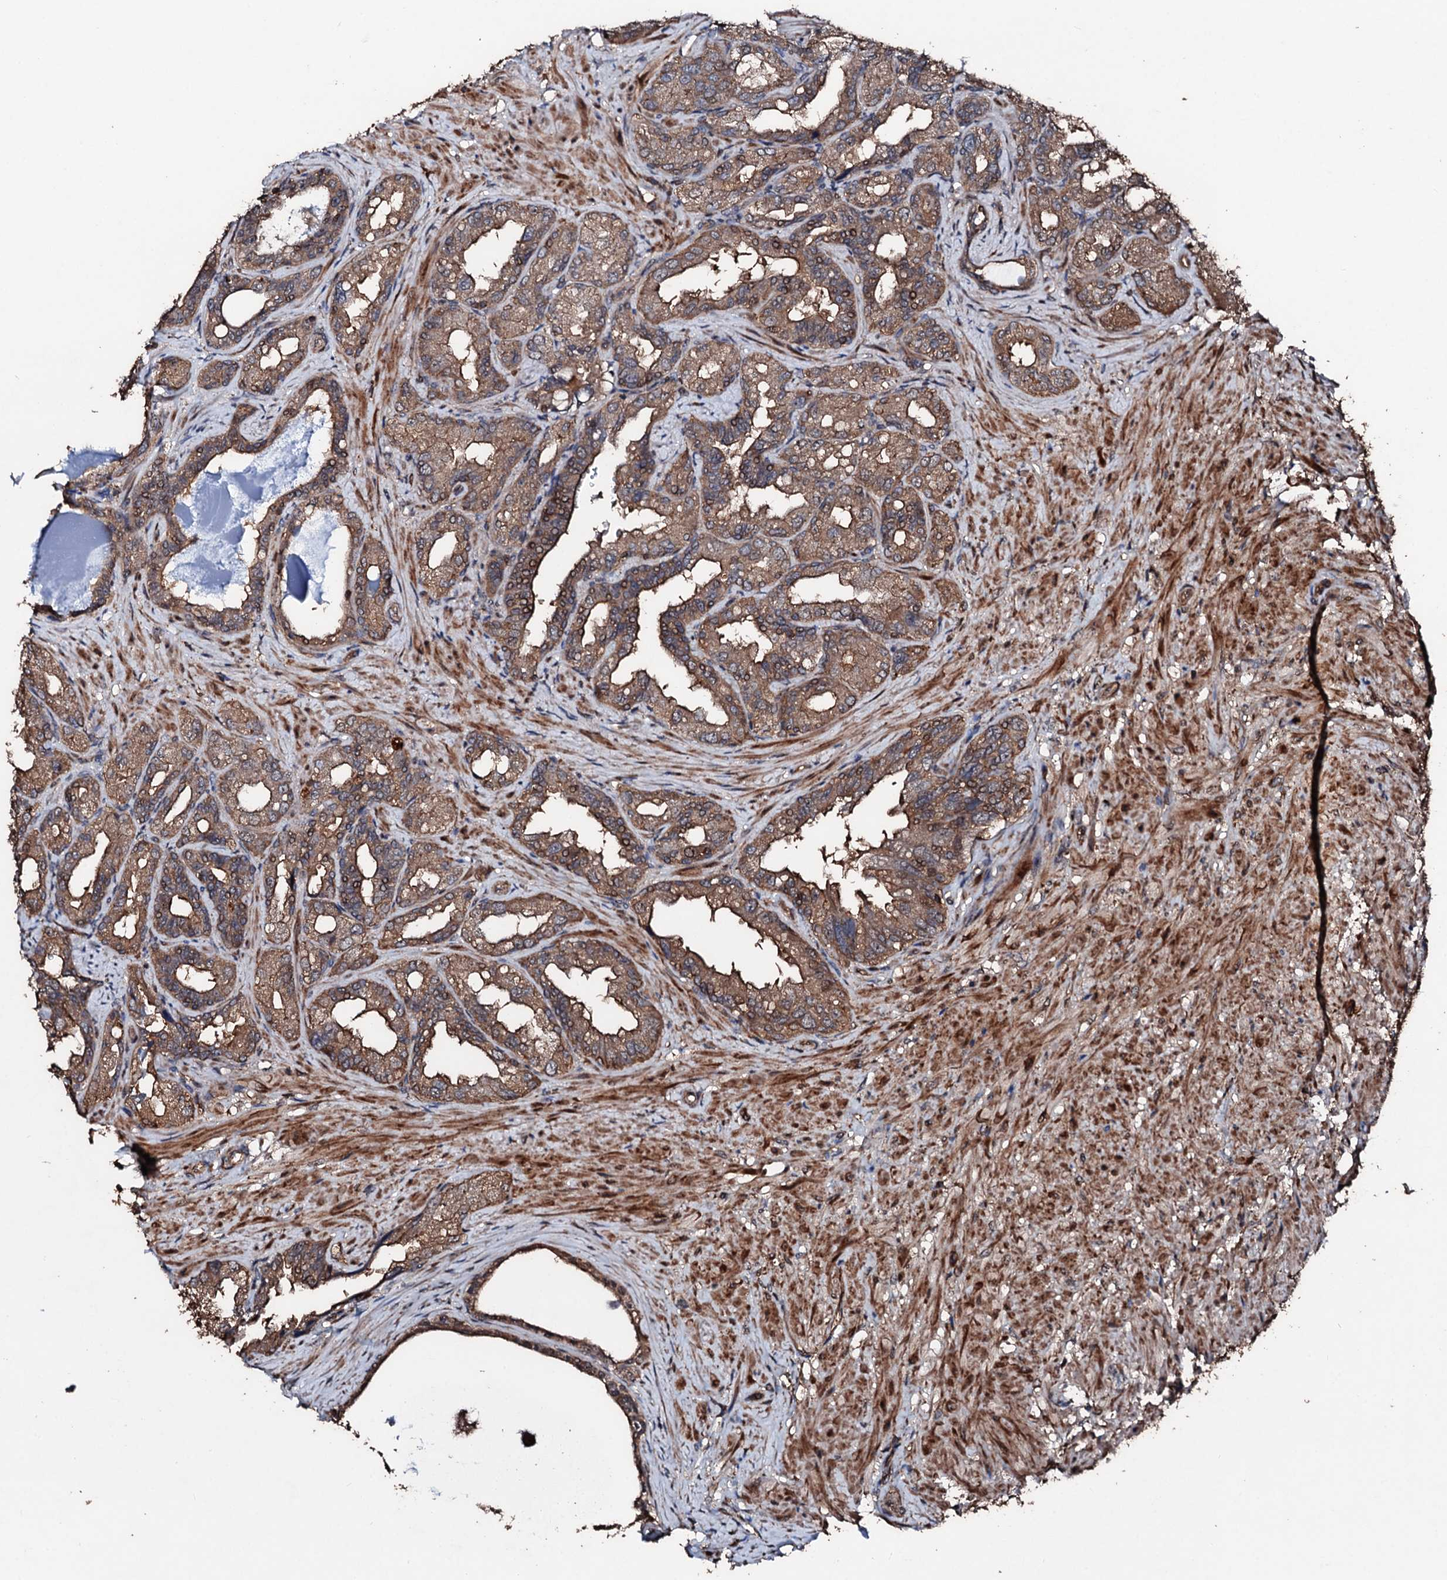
{"staining": {"intensity": "moderate", "quantity": ">75%", "location": "cytoplasmic/membranous"}, "tissue": "seminal vesicle", "cell_type": "Glandular cells", "image_type": "normal", "snomed": [{"axis": "morphology", "description": "Normal tissue, NOS"}, {"axis": "topography", "description": "Seminal veicle"}, {"axis": "topography", "description": "Peripheral nerve tissue"}], "caption": "Glandular cells show moderate cytoplasmic/membranous staining in approximately >75% of cells in normal seminal vesicle.", "gene": "KIF18A", "patient": {"sex": "male", "age": 63}}